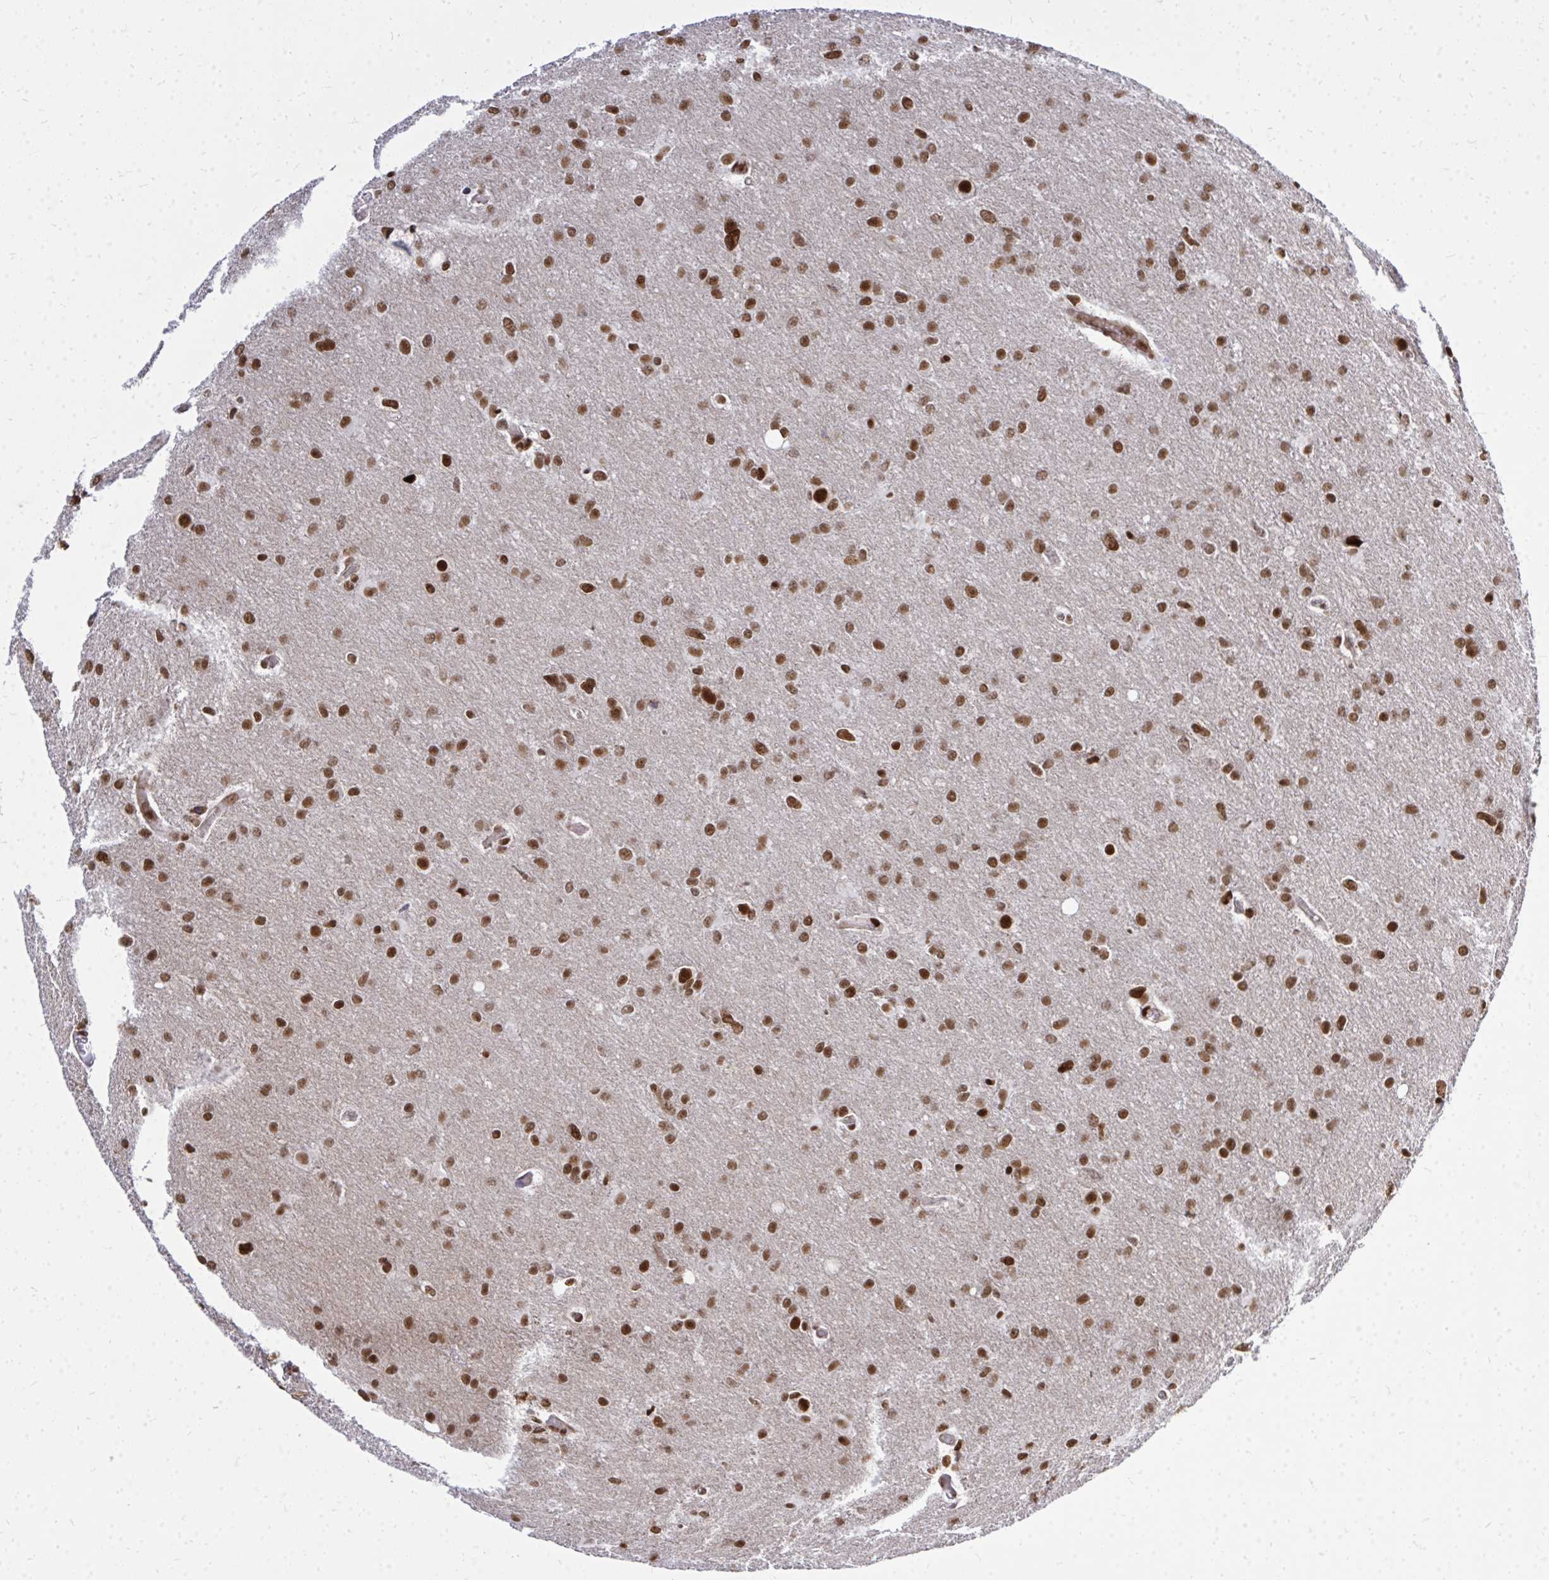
{"staining": {"intensity": "moderate", "quantity": ">75%", "location": "nuclear"}, "tissue": "glioma", "cell_type": "Tumor cells", "image_type": "cancer", "snomed": [{"axis": "morphology", "description": "Glioma, malignant, High grade"}, {"axis": "topography", "description": "Brain"}], "caption": "This is a histology image of IHC staining of malignant high-grade glioma, which shows moderate positivity in the nuclear of tumor cells.", "gene": "TBL1Y", "patient": {"sex": "male", "age": 53}}